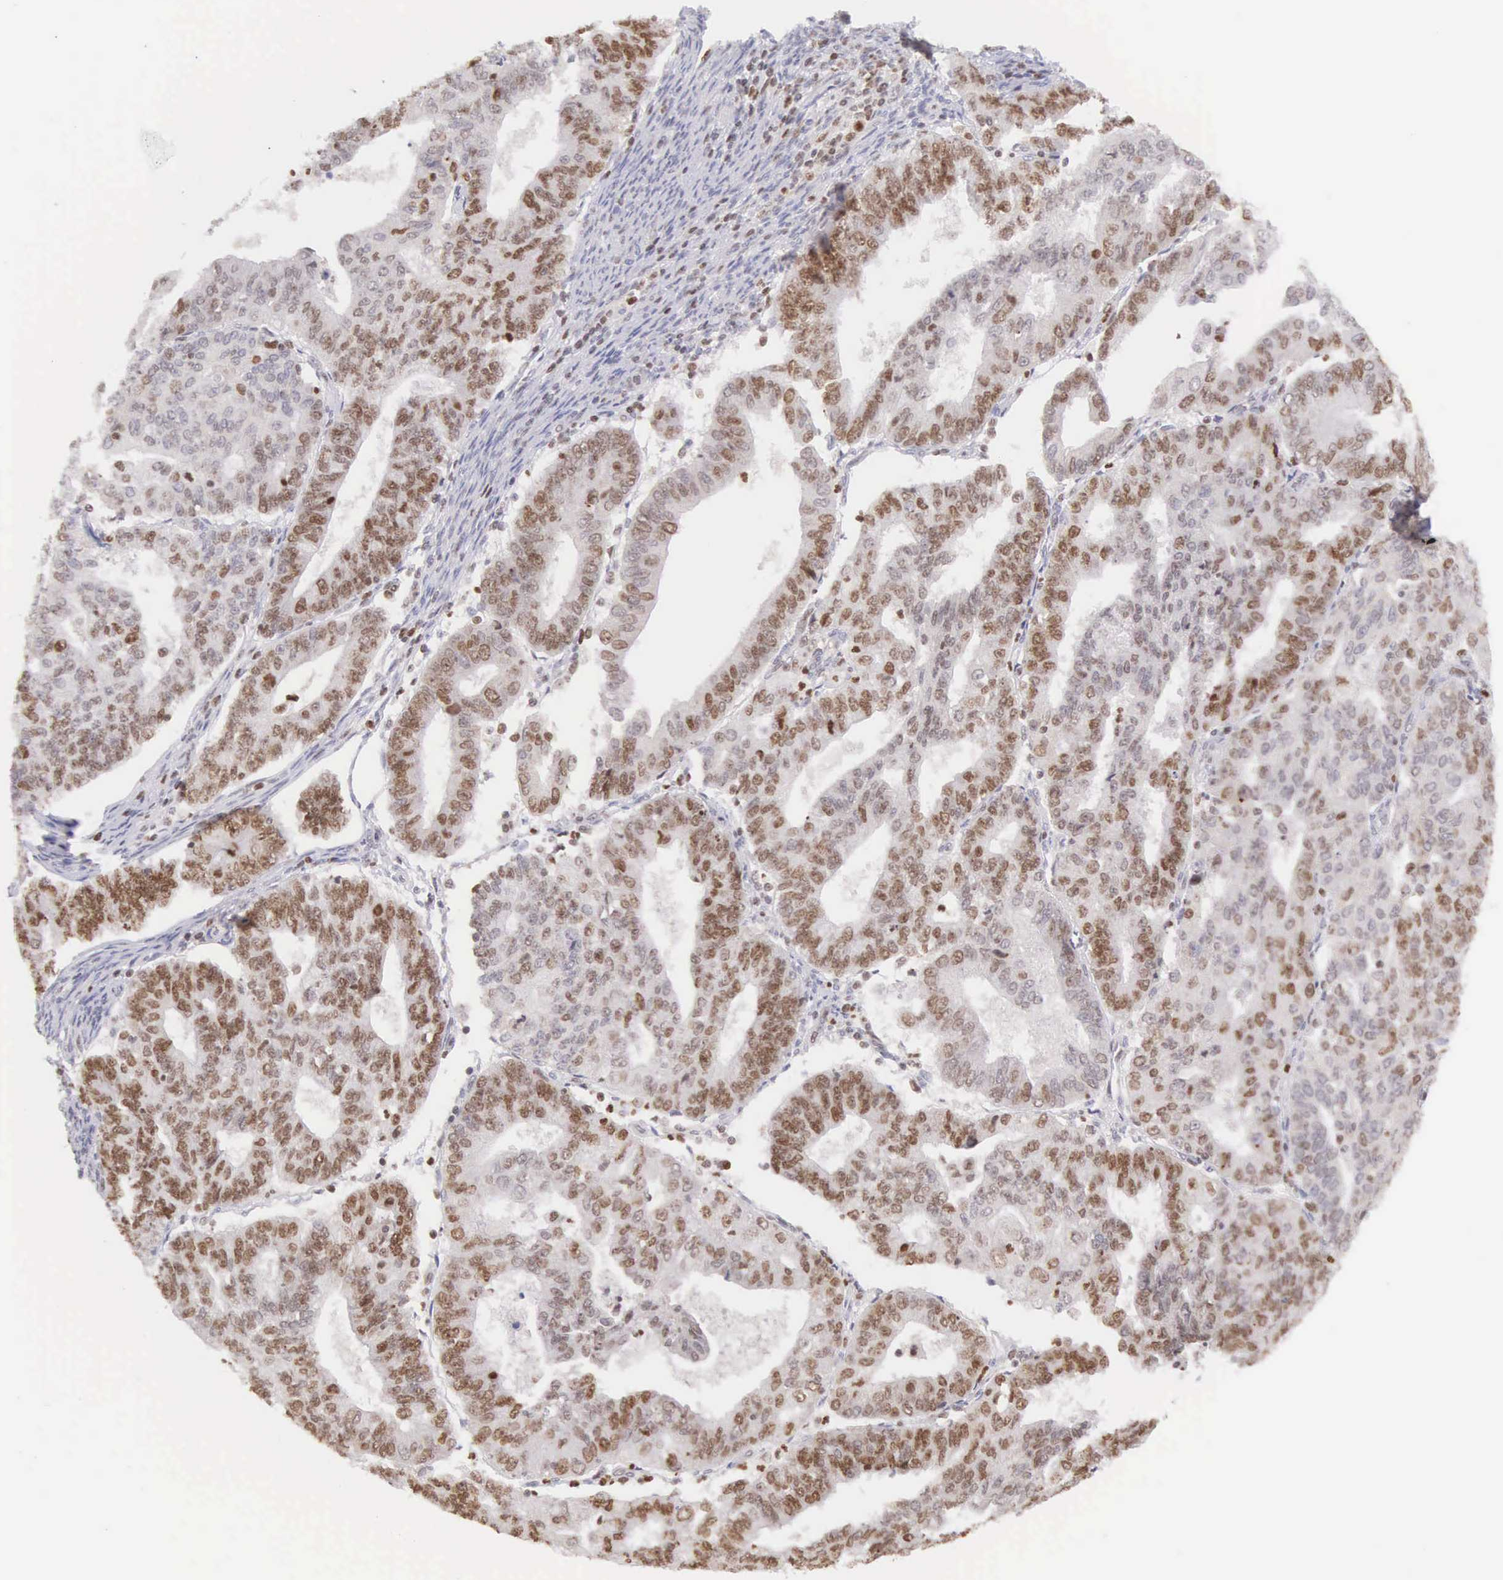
{"staining": {"intensity": "strong", "quantity": "25%-75%", "location": "nuclear"}, "tissue": "endometrial cancer", "cell_type": "Tumor cells", "image_type": "cancer", "snomed": [{"axis": "morphology", "description": "Adenocarcinoma, NOS"}, {"axis": "topography", "description": "Endometrium"}], "caption": "Strong nuclear protein expression is appreciated in about 25%-75% of tumor cells in adenocarcinoma (endometrial).", "gene": "VRK1", "patient": {"sex": "female", "age": 56}}